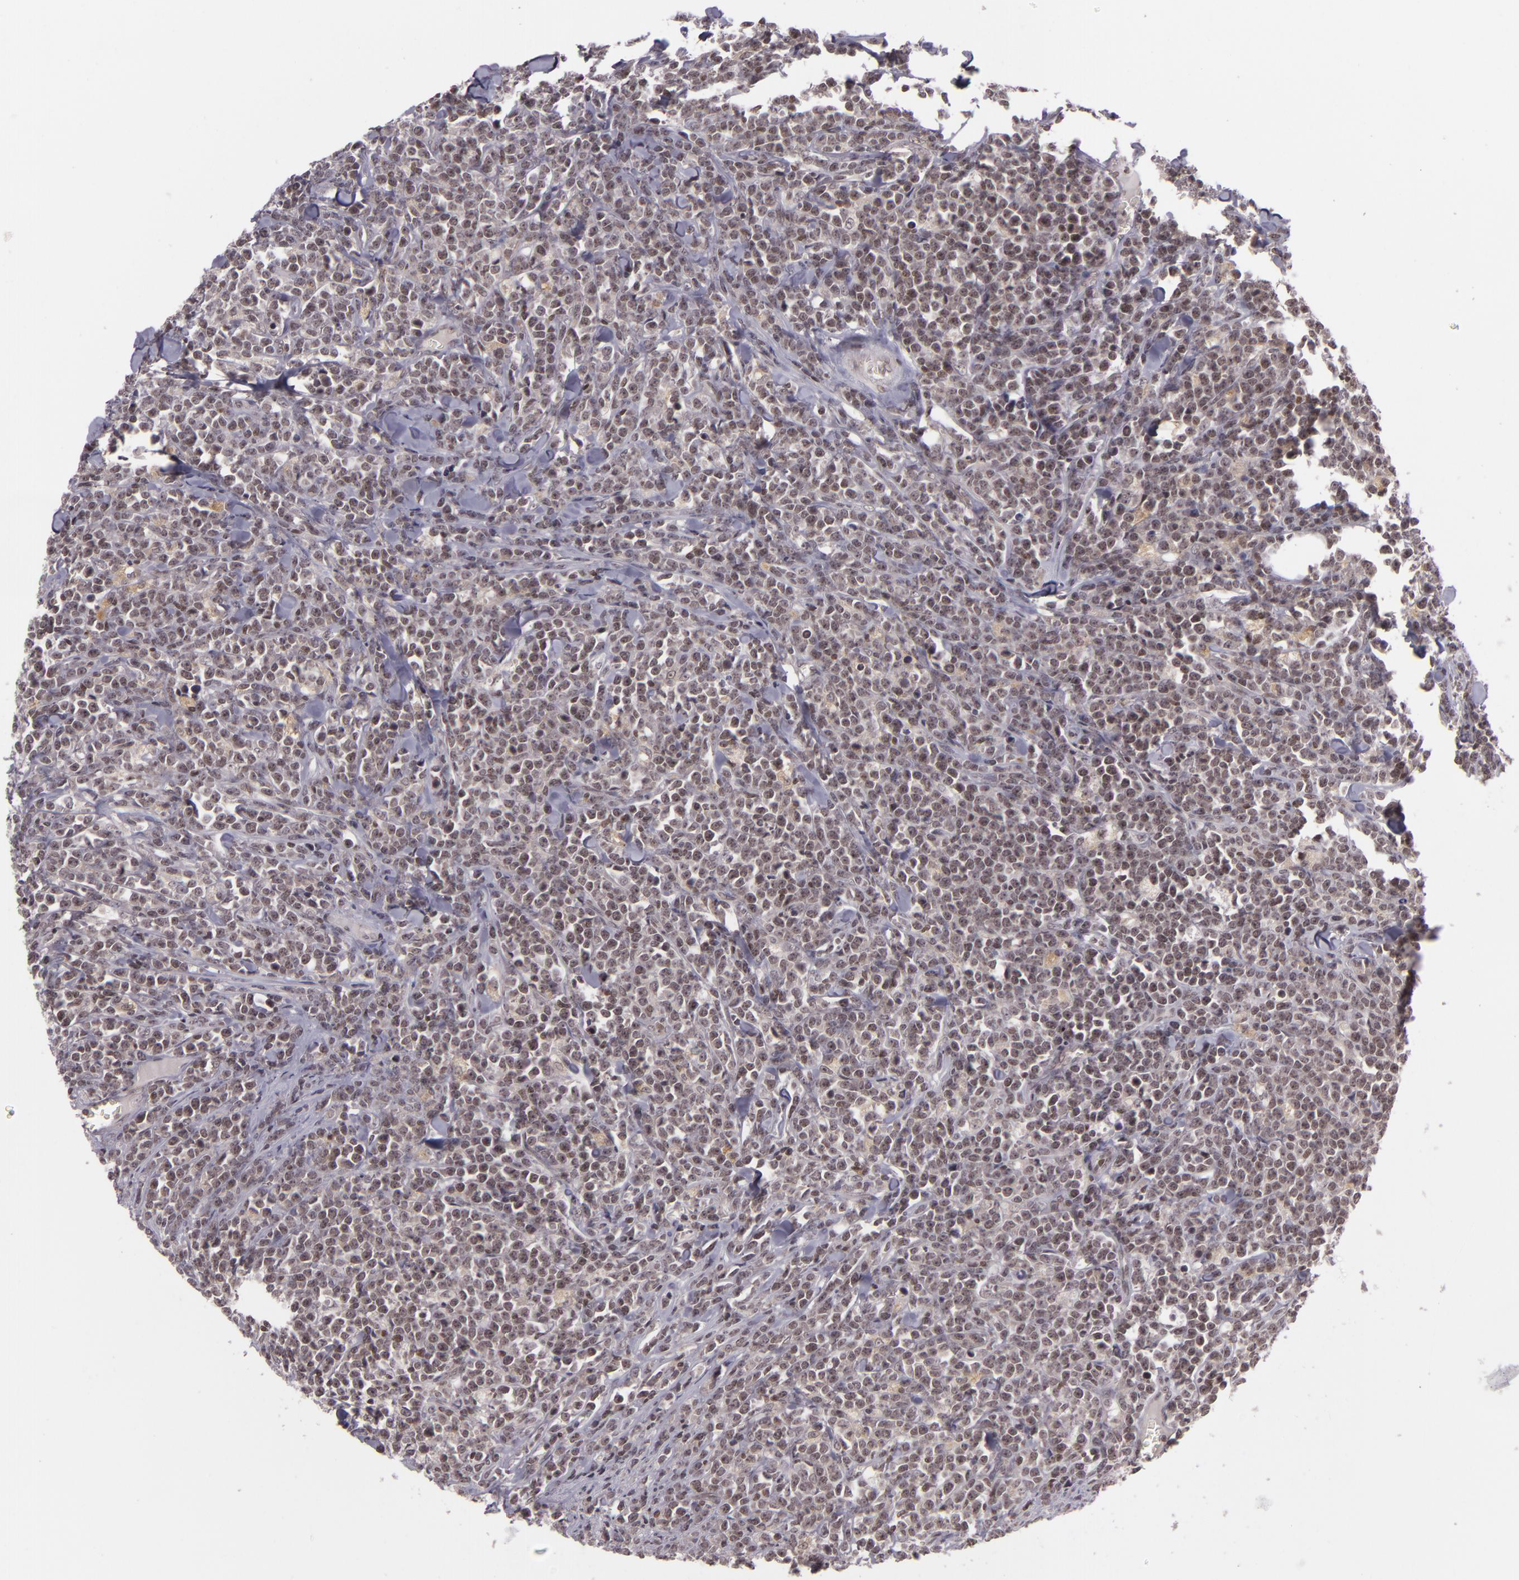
{"staining": {"intensity": "weak", "quantity": ">75%", "location": "nuclear"}, "tissue": "lymphoma", "cell_type": "Tumor cells", "image_type": "cancer", "snomed": [{"axis": "morphology", "description": "Malignant lymphoma, non-Hodgkin's type, High grade"}, {"axis": "topography", "description": "Small intestine"}, {"axis": "topography", "description": "Colon"}], "caption": "Protein analysis of lymphoma tissue shows weak nuclear expression in about >75% of tumor cells.", "gene": "ZFX", "patient": {"sex": "male", "age": 8}}